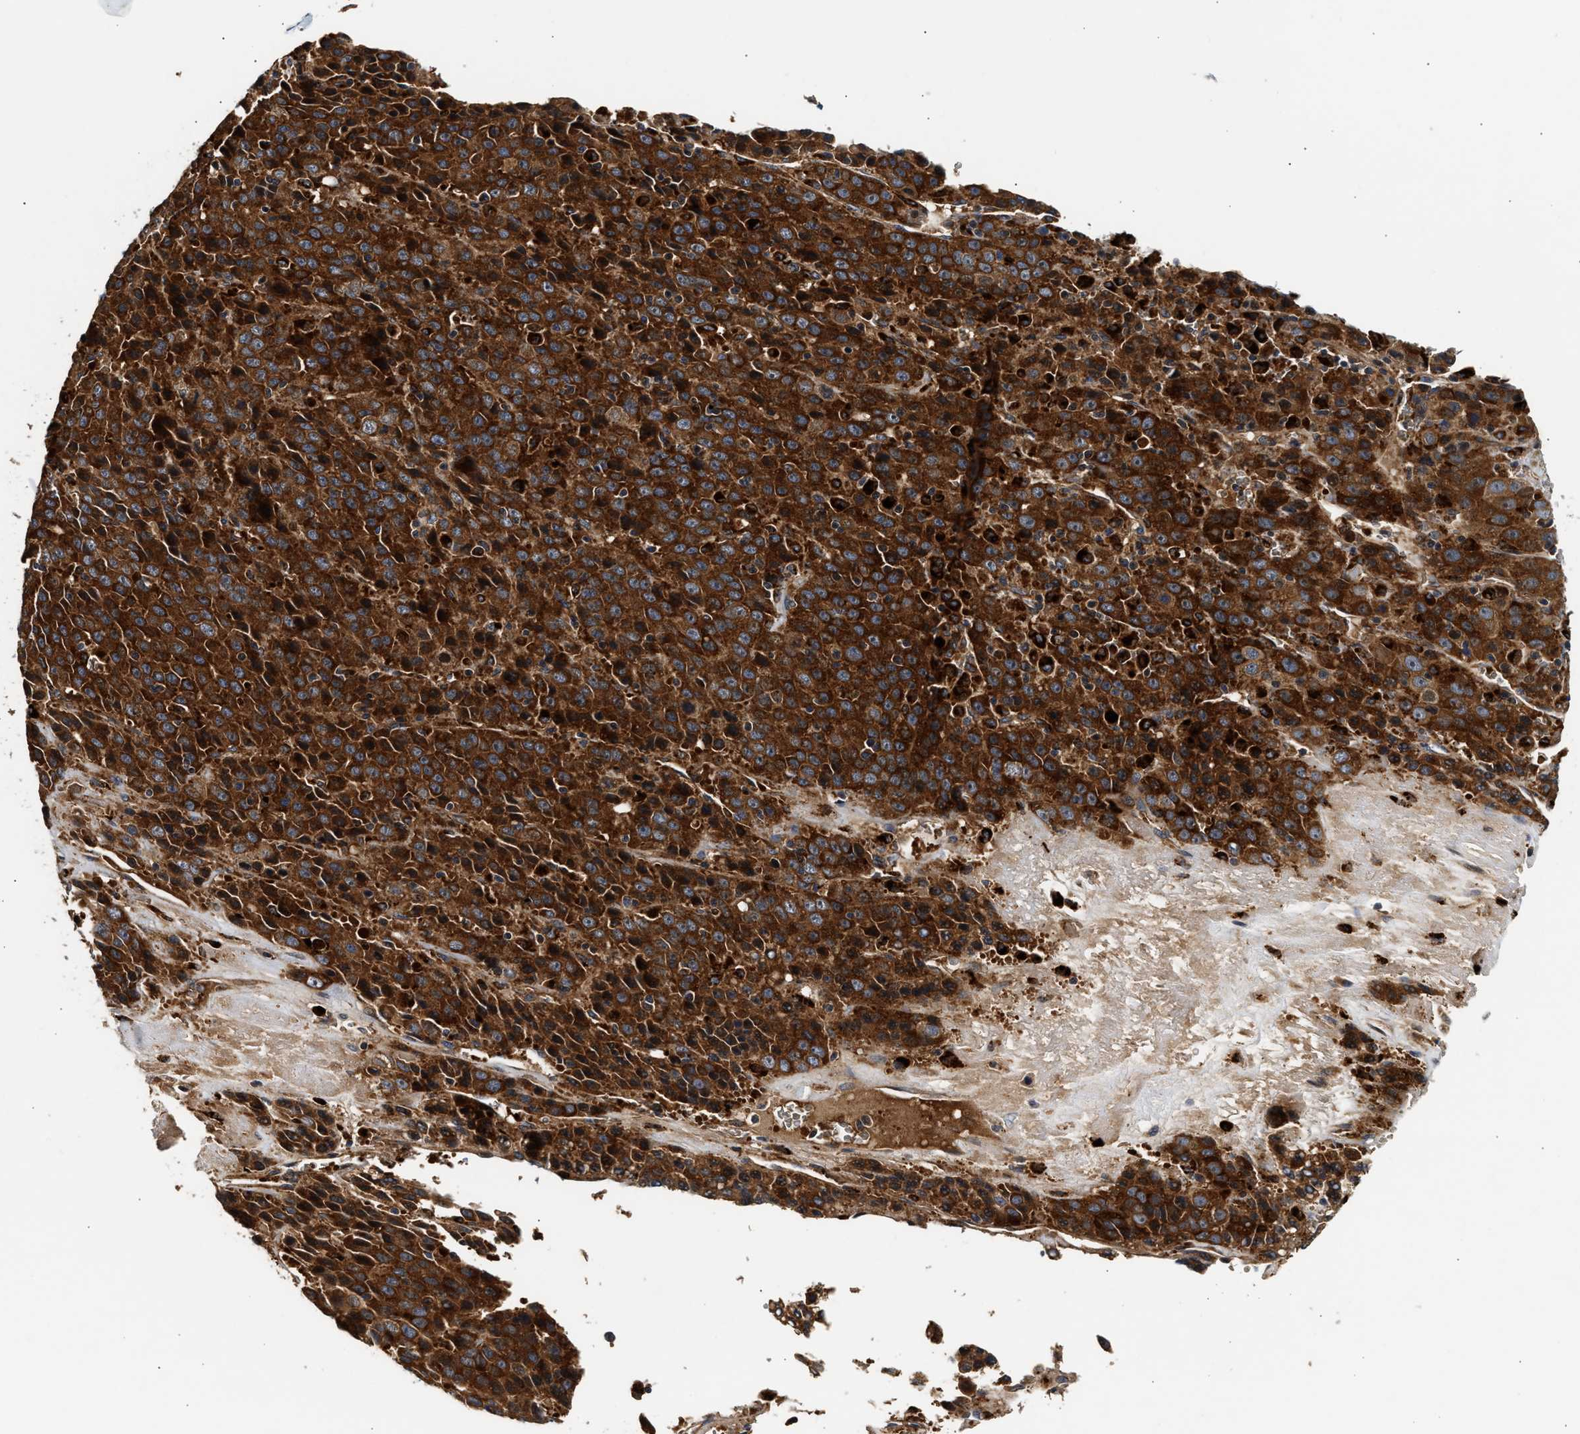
{"staining": {"intensity": "strong", "quantity": ">75%", "location": "cytoplasmic/membranous"}, "tissue": "liver cancer", "cell_type": "Tumor cells", "image_type": "cancer", "snomed": [{"axis": "morphology", "description": "Carcinoma, Hepatocellular, NOS"}, {"axis": "topography", "description": "Liver"}], "caption": "IHC histopathology image of neoplastic tissue: human liver cancer (hepatocellular carcinoma) stained using immunohistochemistry demonstrates high levels of strong protein expression localized specifically in the cytoplasmic/membranous of tumor cells, appearing as a cytoplasmic/membranous brown color.", "gene": "PLD3", "patient": {"sex": "female", "age": 53}}